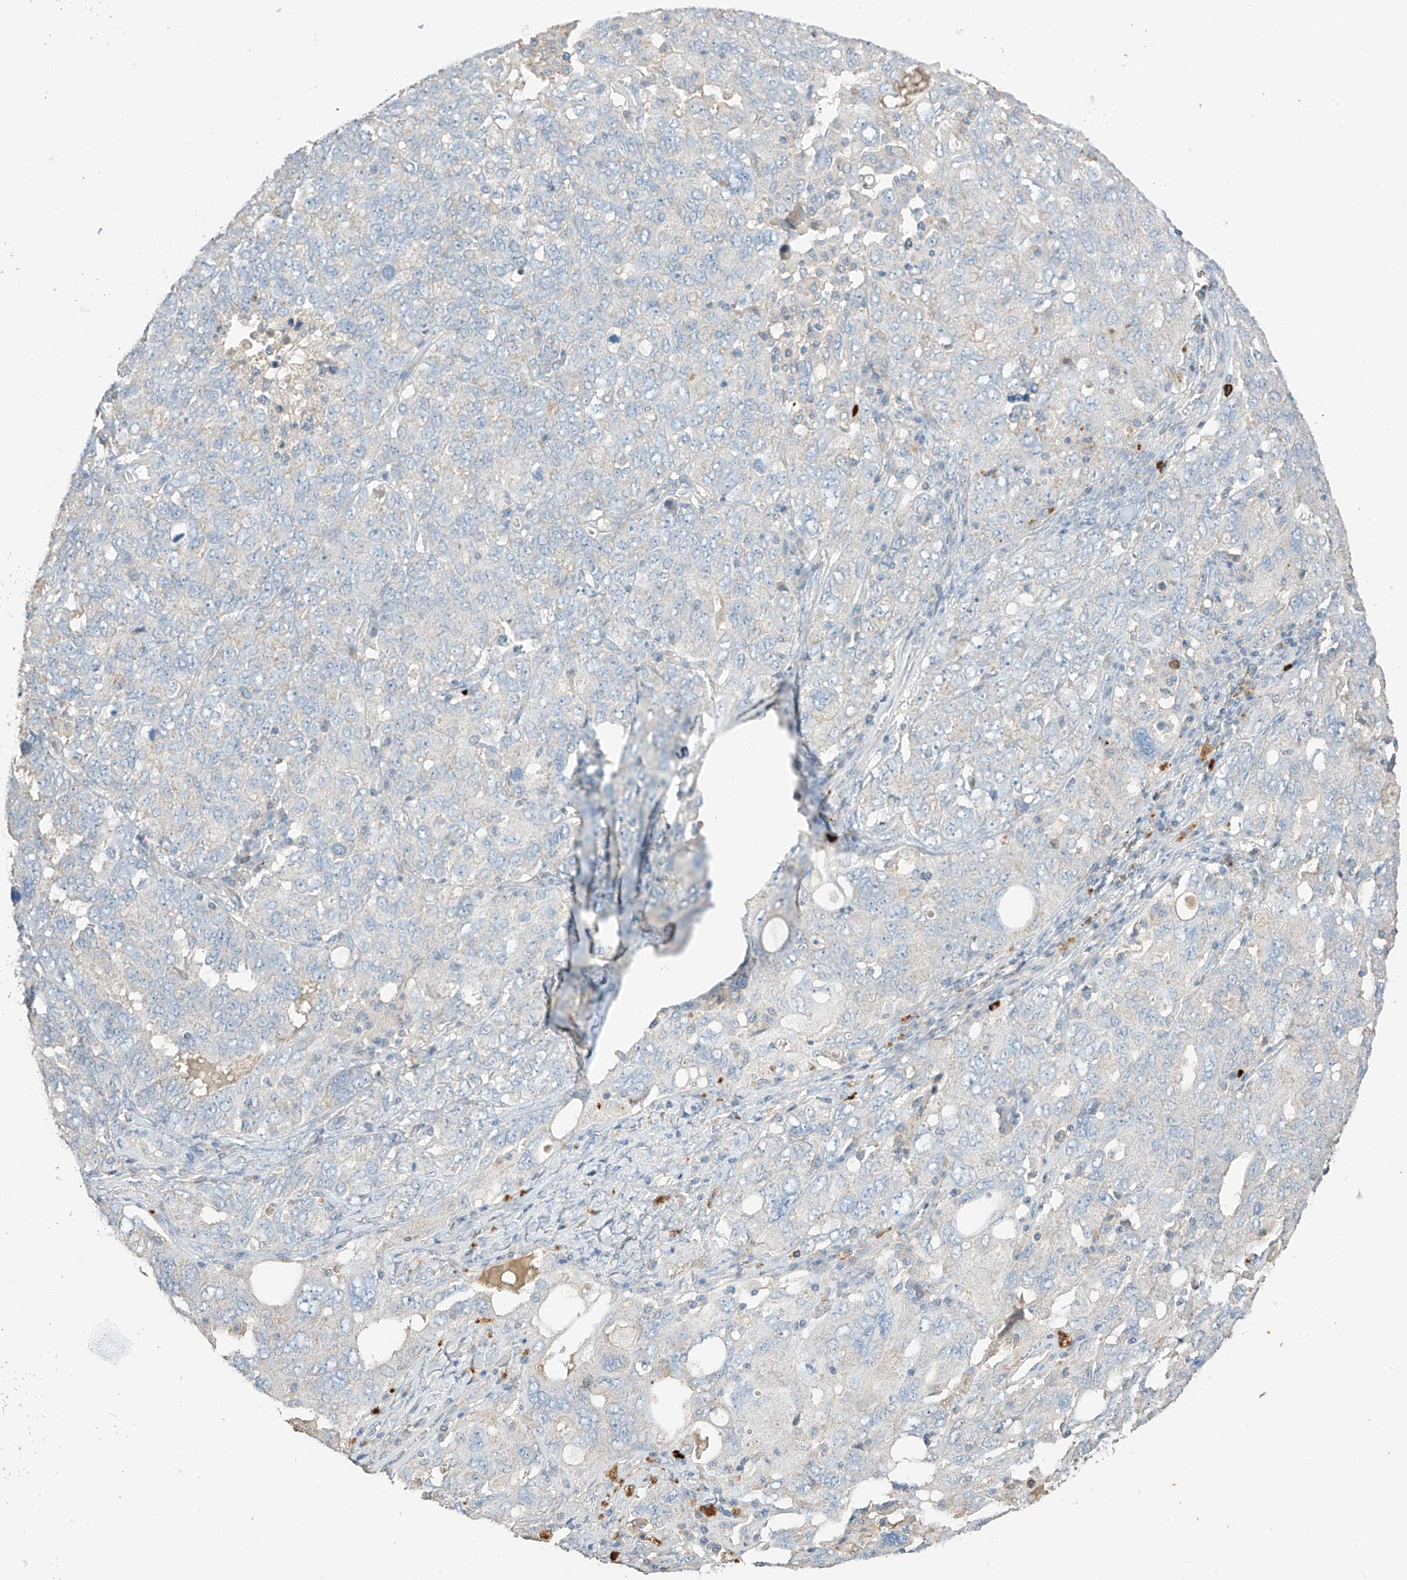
{"staining": {"intensity": "negative", "quantity": "none", "location": "none"}, "tissue": "ovarian cancer", "cell_type": "Tumor cells", "image_type": "cancer", "snomed": [{"axis": "morphology", "description": "Carcinoma, endometroid"}, {"axis": "topography", "description": "Ovary"}], "caption": "Immunohistochemical staining of ovarian cancer shows no significant staining in tumor cells.", "gene": "CAPN13", "patient": {"sex": "female", "age": 62}}